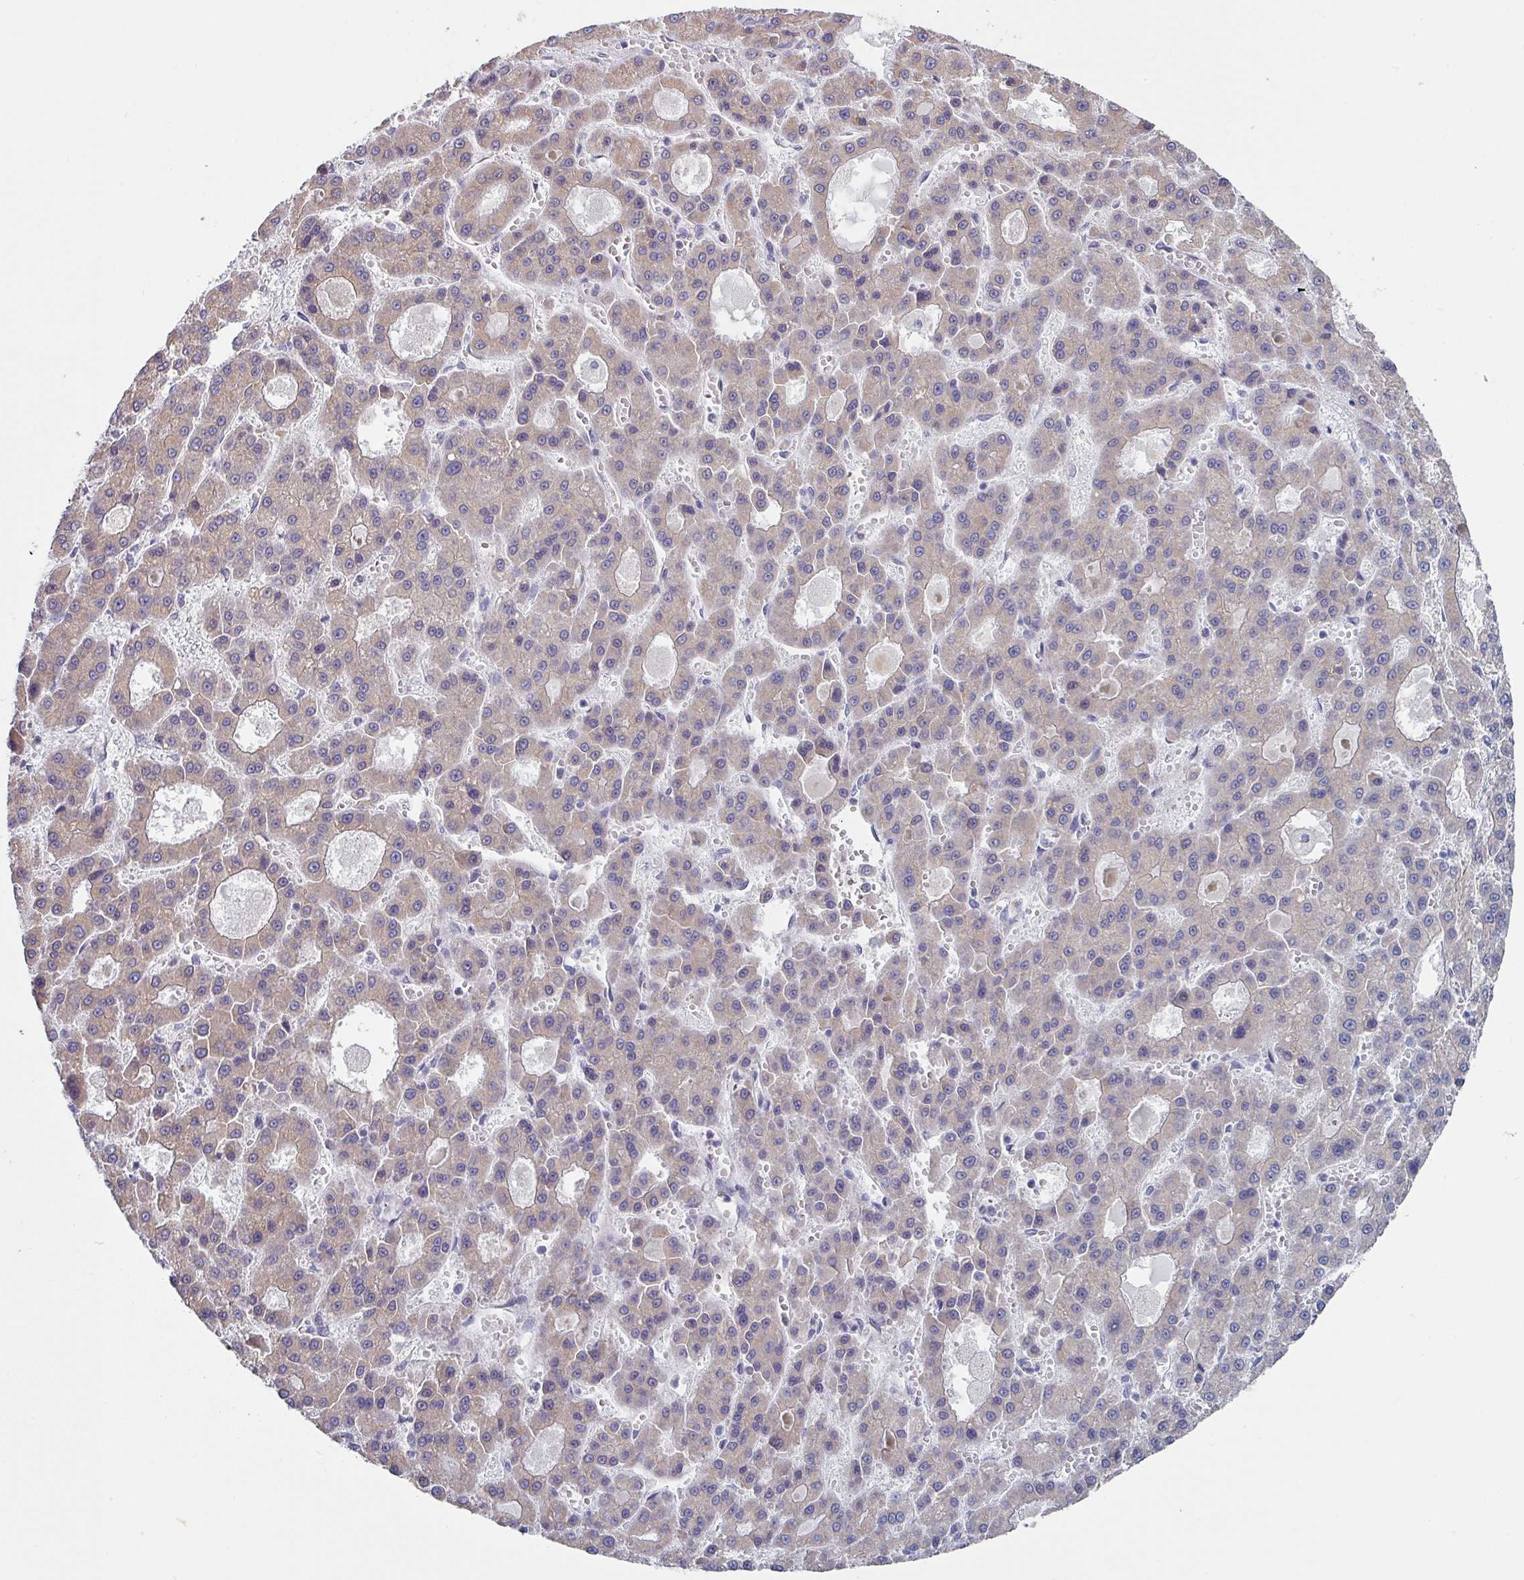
{"staining": {"intensity": "negative", "quantity": "none", "location": "none"}, "tissue": "liver cancer", "cell_type": "Tumor cells", "image_type": "cancer", "snomed": [{"axis": "morphology", "description": "Carcinoma, Hepatocellular, NOS"}, {"axis": "topography", "description": "Liver"}], "caption": "Immunohistochemistry of liver hepatocellular carcinoma exhibits no staining in tumor cells.", "gene": "TMED5", "patient": {"sex": "male", "age": 70}}